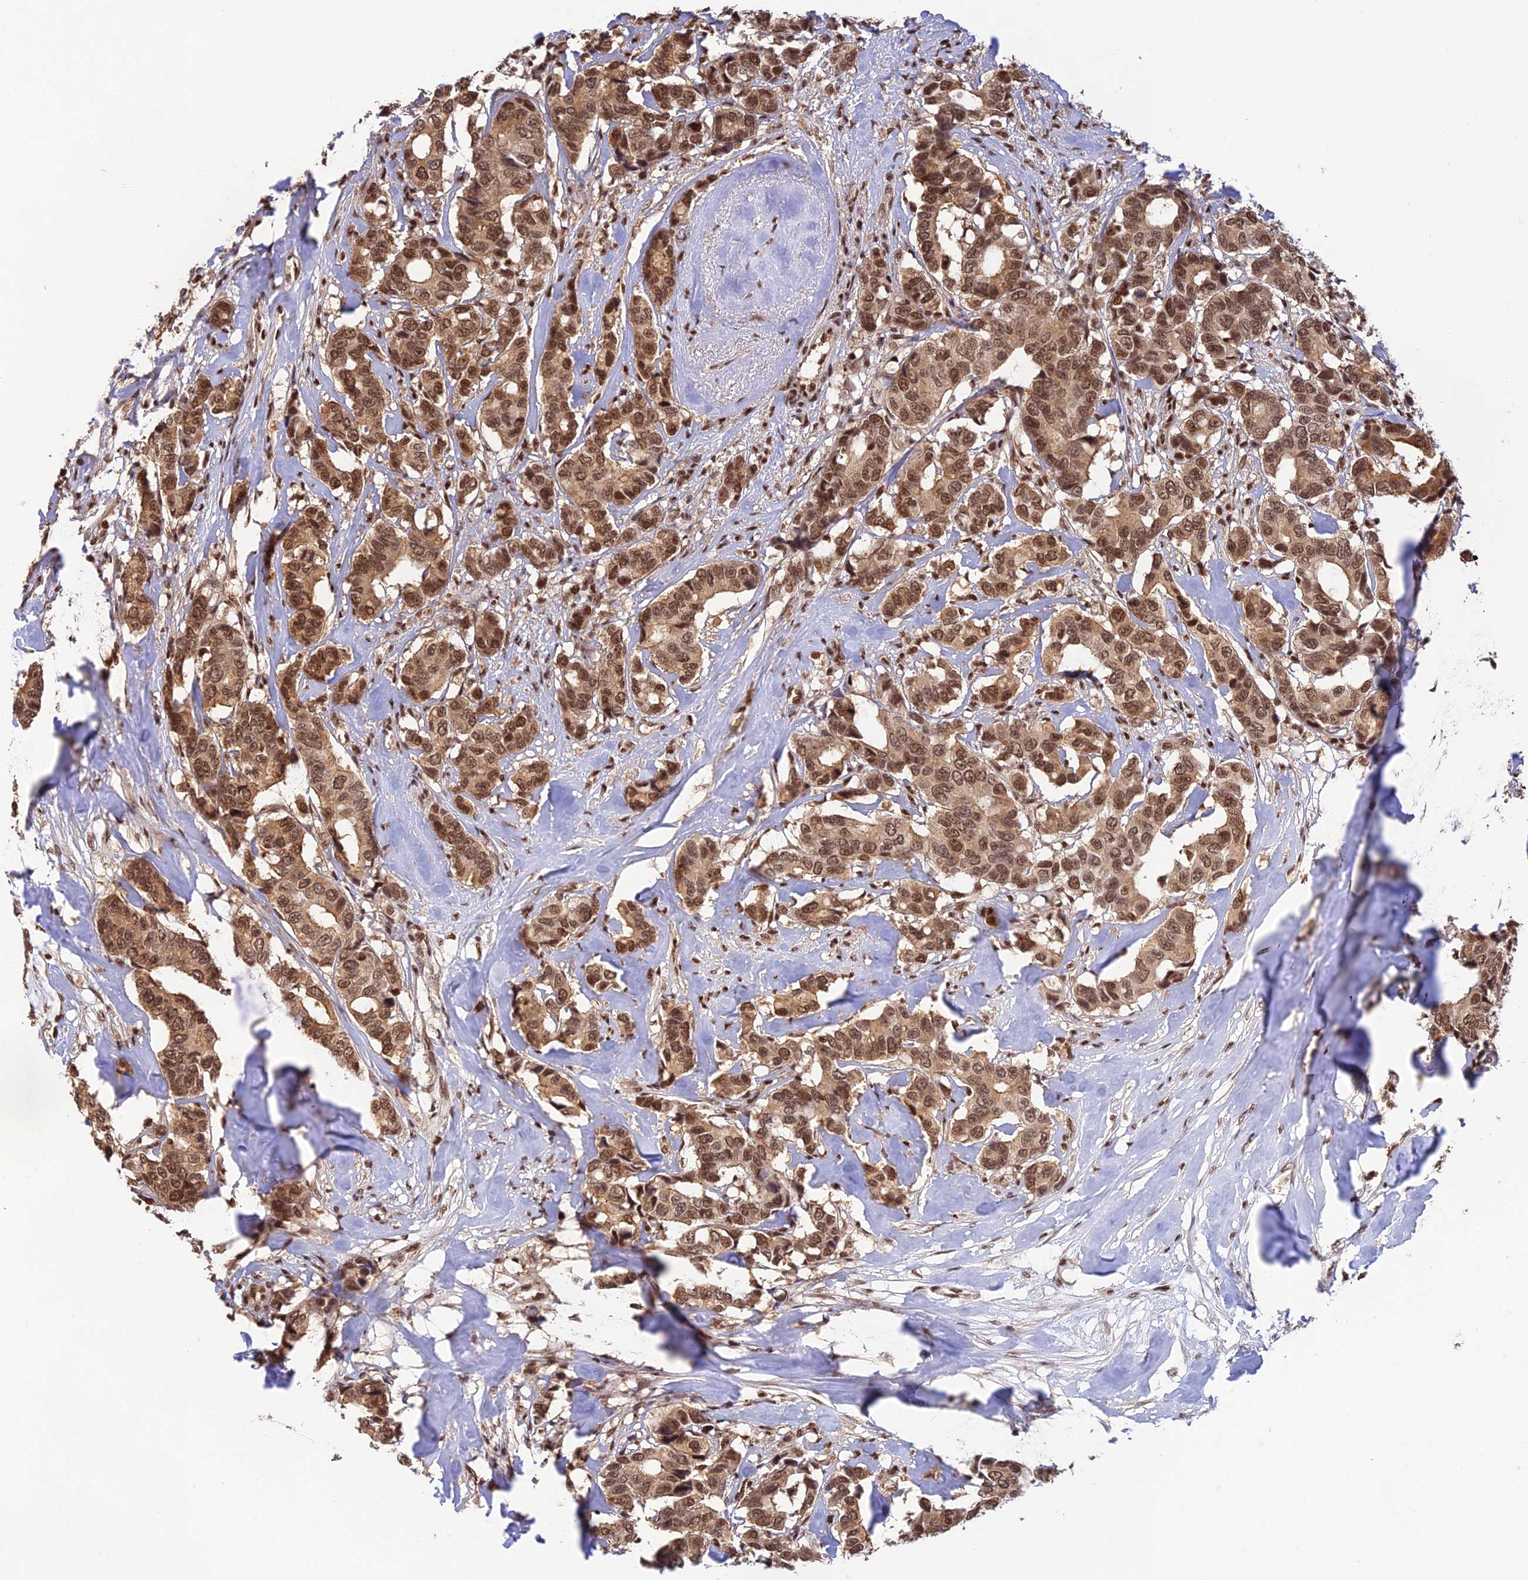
{"staining": {"intensity": "moderate", "quantity": ">75%", "location": "cytoplasmic/membranous,nuclear"}, "tissue": "breast cancer", "cell_type": "Tumor cells", "image_type": "cancer", "snomed": [{"axis": "morphology", "description": "Duct carcinoma"}, {"axis": "topography", "description": "Breast"}], "caption": "DAB (3,3'-diaminobenzidine) immunohistochemical staining of breast intraductal carcinoma shows moderate cytoplasmic/membranous and nuclear protein positivity in approximately >75% of tumor cells. The protein of interest is shown in brown color, while the nuclei are stained blue.", "gene": "THAP11", "patient": {"sex": "female", "age": 87}}